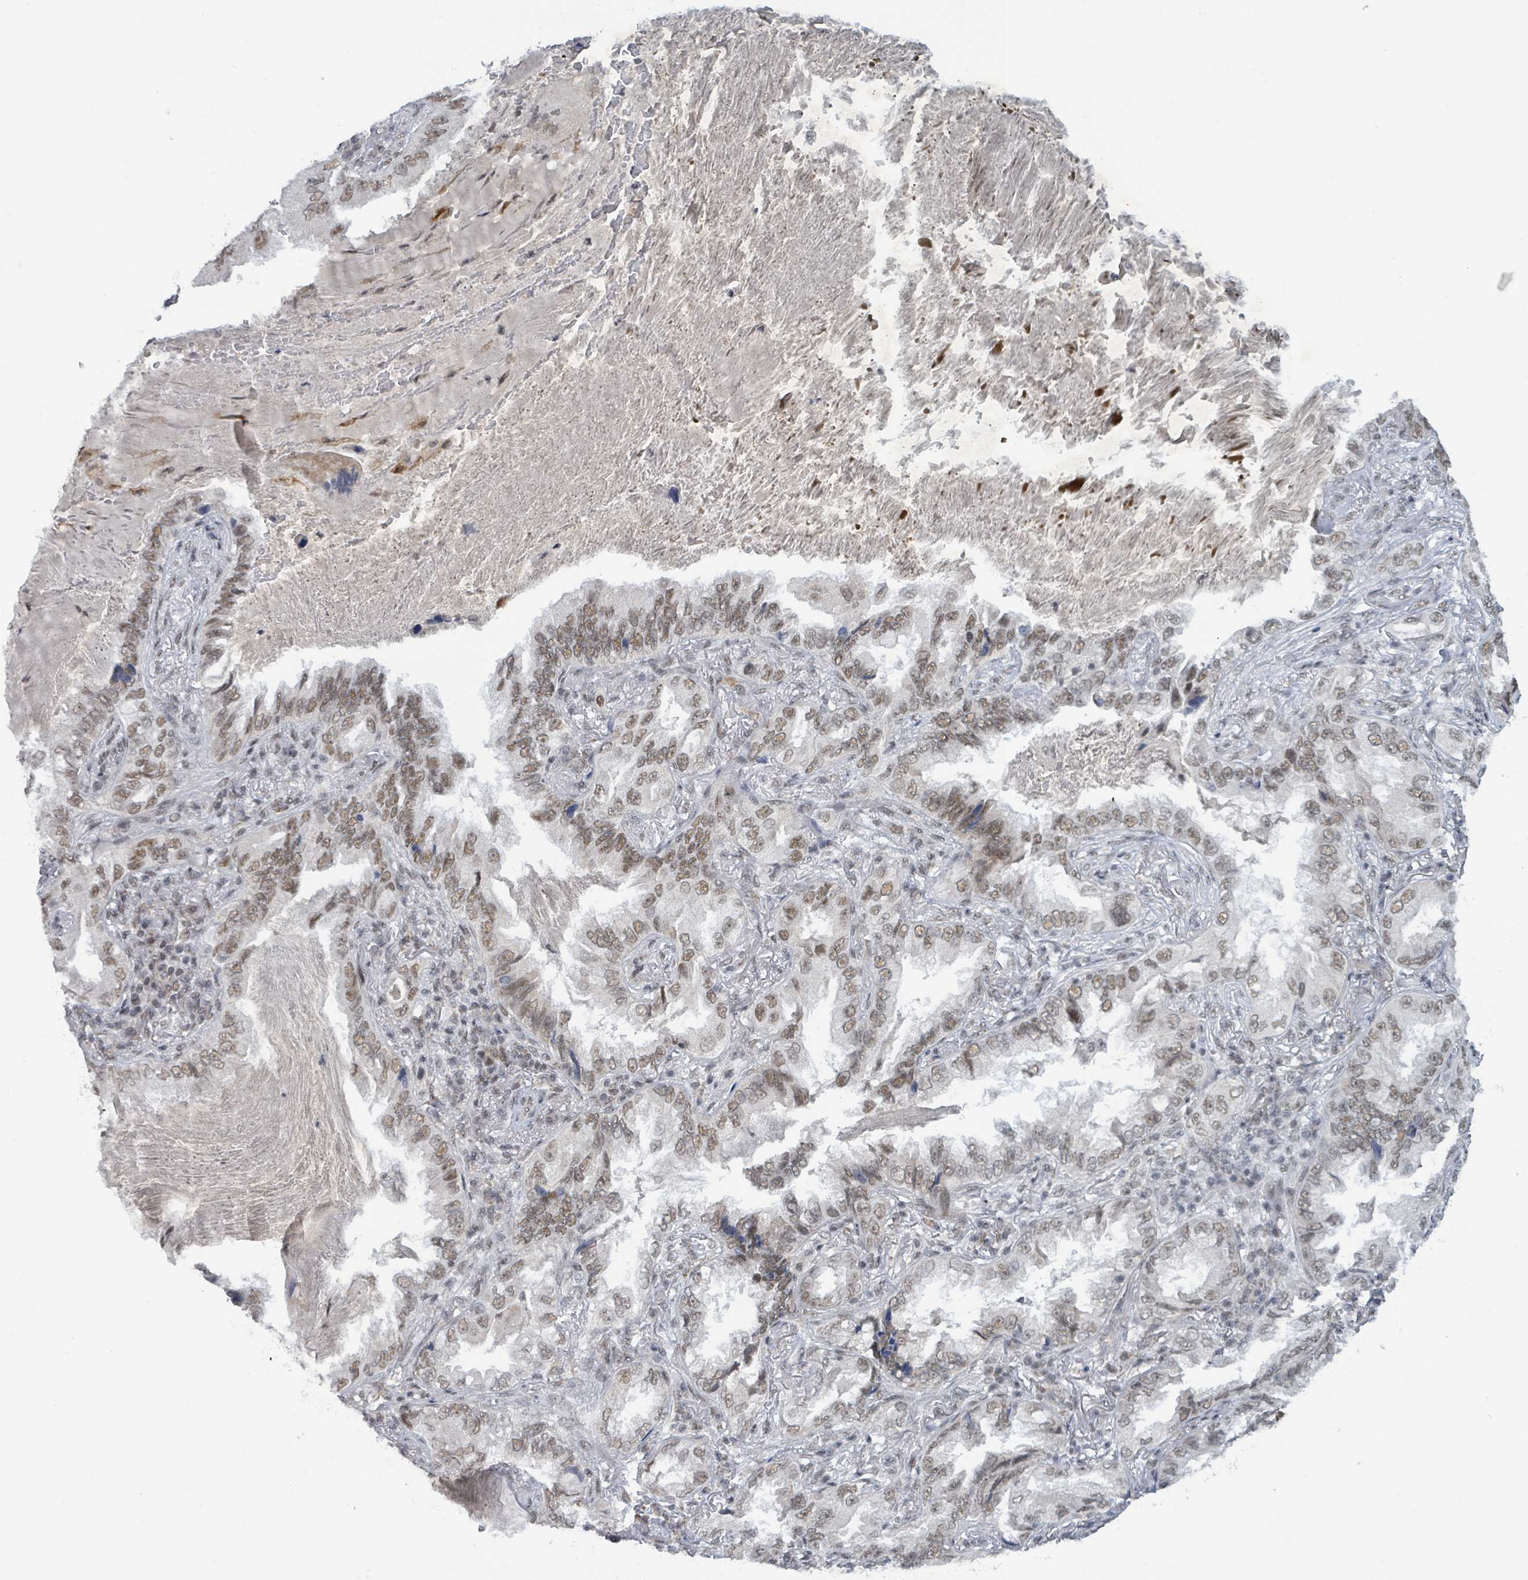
{"staining": {"intensity": "moderate", "quantity": "25%-75%", "location": "nuclear"}, "tissue": "lung cancer", "cell_type": "Tumor cells", "image_type": "cancer", "snomed": [{"axis": "morphology", "description": "Adenocarcinoma, NOS"}, {"axis": "topography", "description": "Lung"}], "caption": "Approximately 25%-75% of tumor cells in human adenocarcinoma (lung) exhibit moderate nuclear protein positivity as visualized by brown immunohistochemical staining.", "gene": "BANP", "patient": {"sex": "female", "age": 69}}